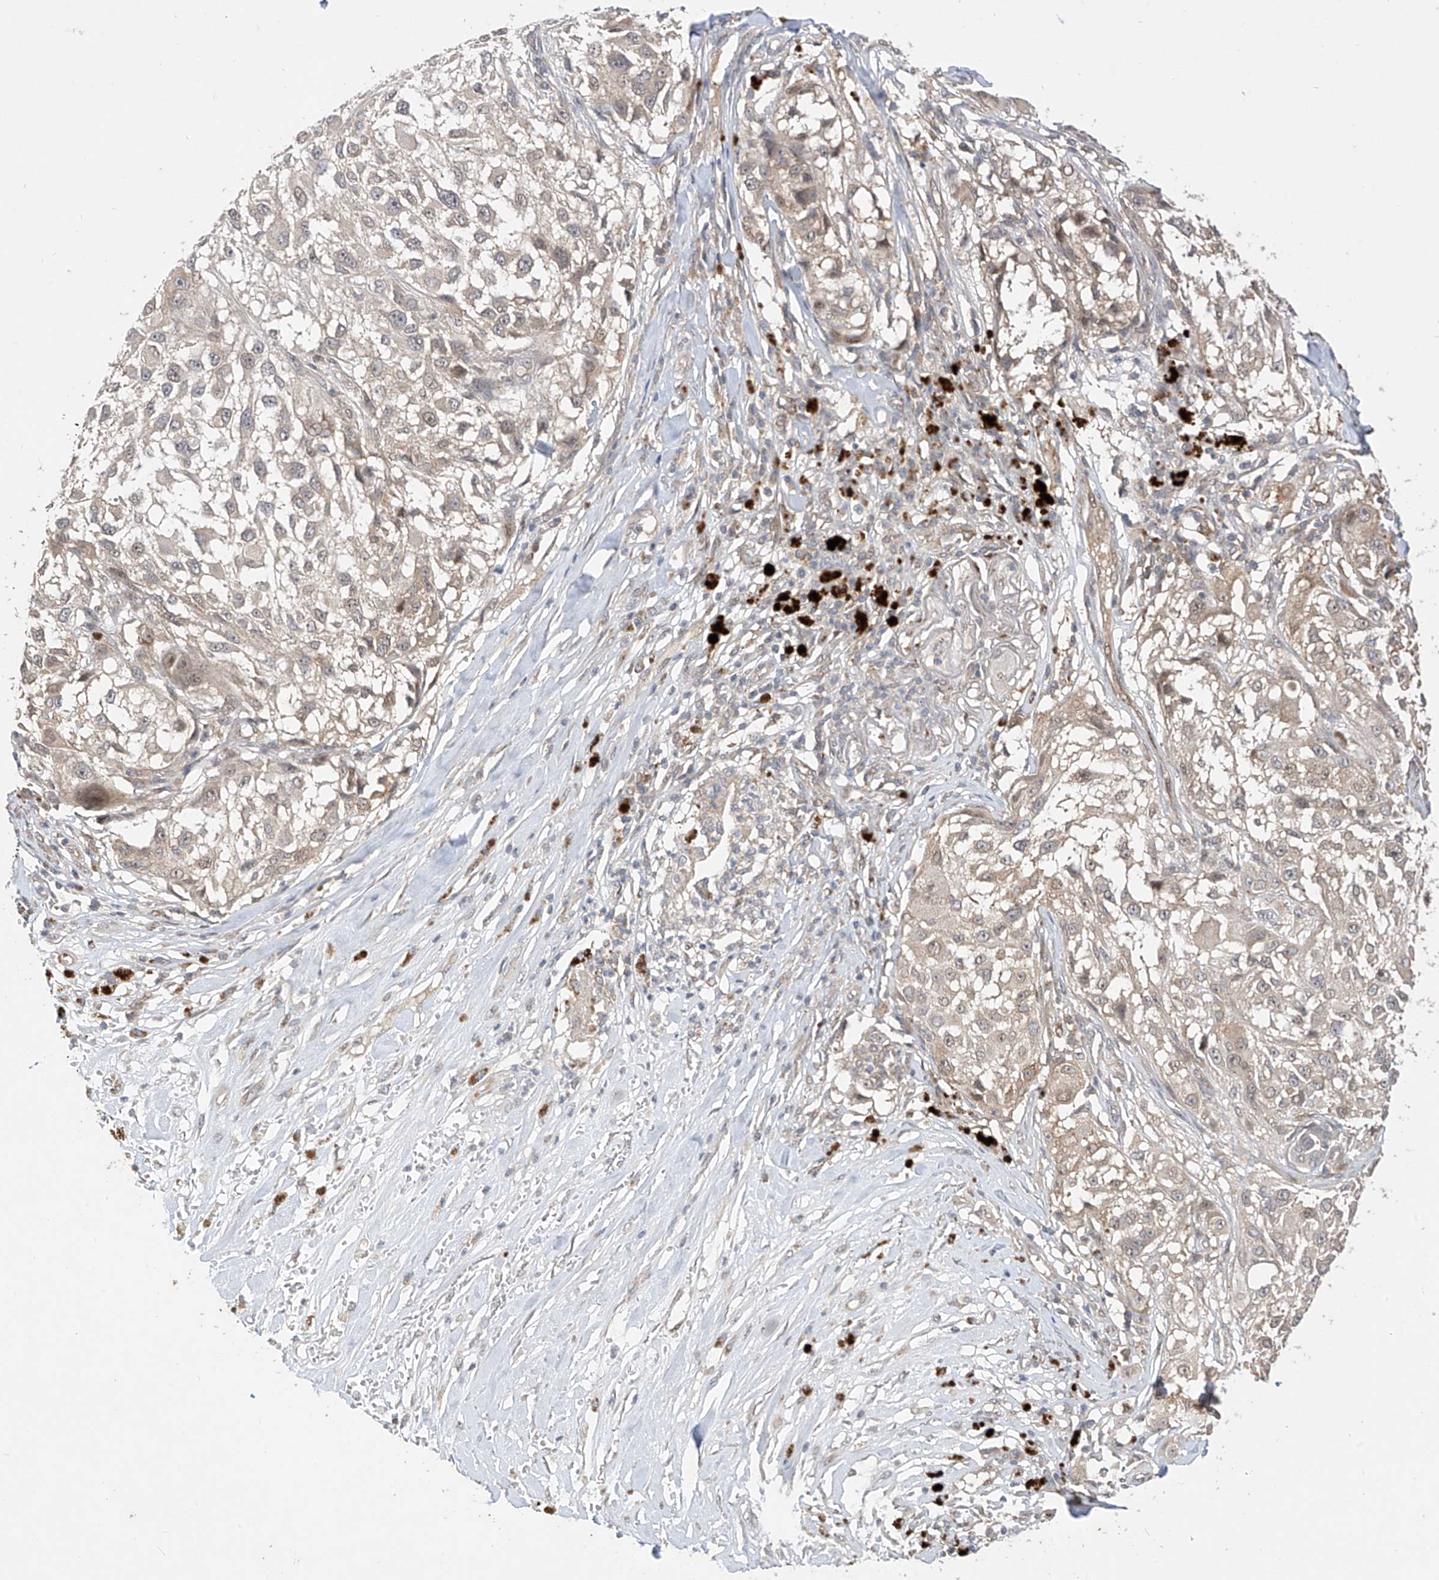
{"staining": {"intensity": "weak", "quantity": "<25%", "location": "cytoplasmic/membranous"}, "tissue": "melanoma", "cell_type": "Tumor cells", "image_type": "cancer", "snomed": [{"axis": "morphology", "description": "Necrosis, NOS"}, {"axis": "morphology", "description": "Malignant melanoma, NOS"}, {"axis": "topography", "description": "Skin"}], "caption": "An IHC image of melanoma is shown. There is no staining in tumor cells of melanoma.", "gene": "MRTFA", "patient": {"sex": "female", "age": 87}}